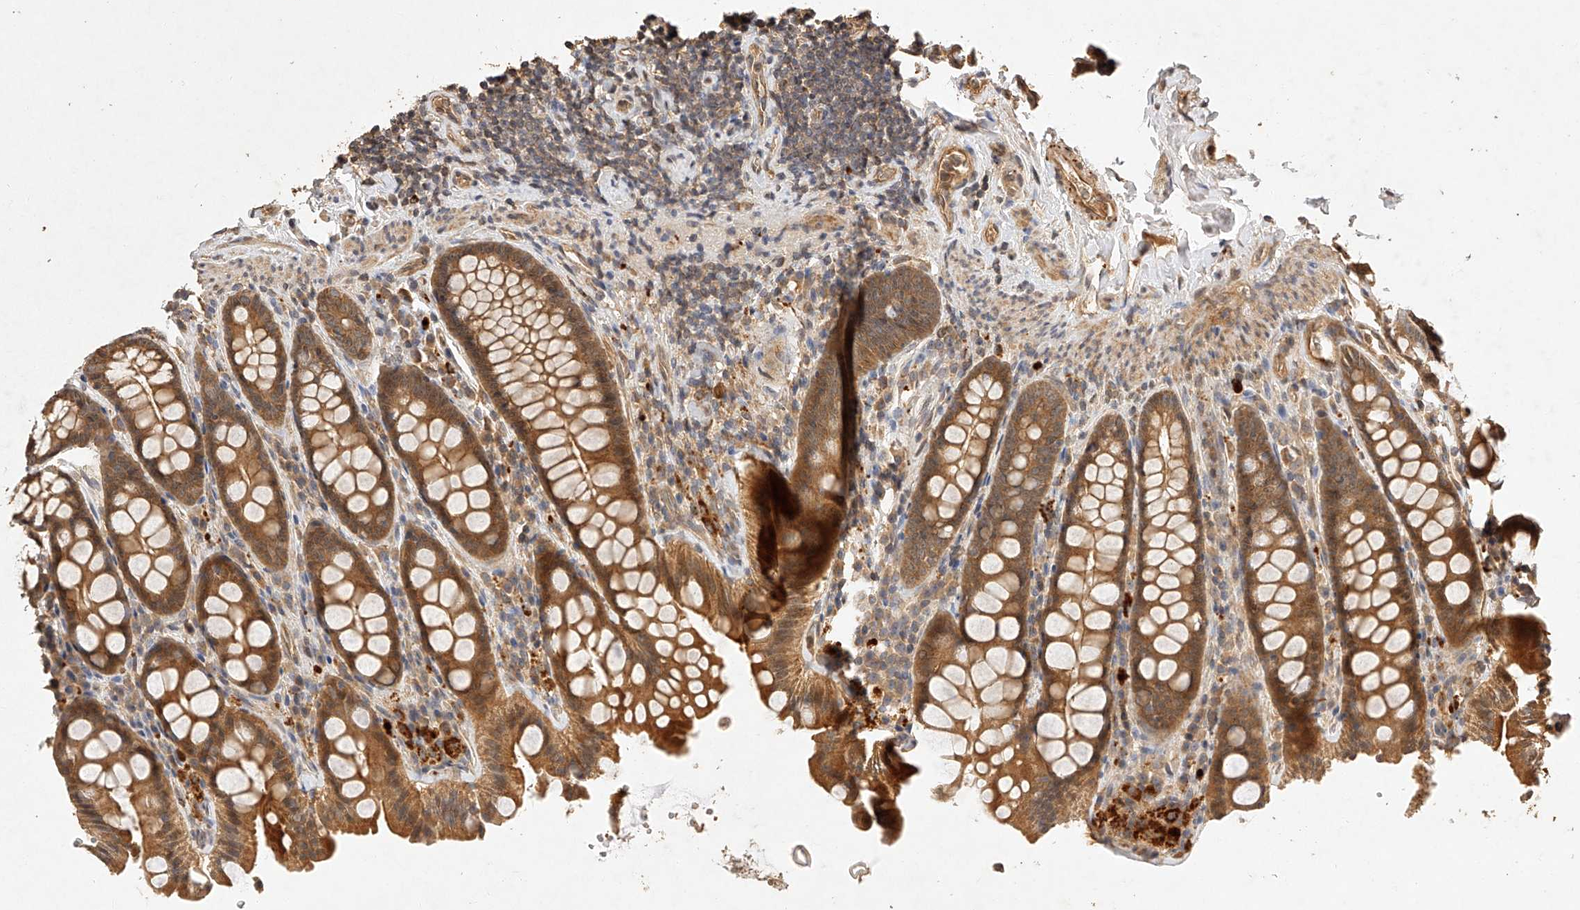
{"staining": {"intensity": "moderate", "quantity": ">75%", "location": "cytoplasmic/membranous"}, "tissue": "colon", "cell_type": "Endothelial cells", "image_type": "normal", "snomed": [{"axis": "morphology", "description": "Normal tissue, NOS"}, {"axis": "topography", "description": "Colon"}, {"axis": "topography", "description": "Peripheral nerve tissue"}], "caption": "Human colon stained for a protein (brown) demonstrates moderate cytoplasmic/membranous positive positivity in about >75% of endothelial cells.", "gene": "NSMAF", "patient": {"sex": "female", "age": 61}}